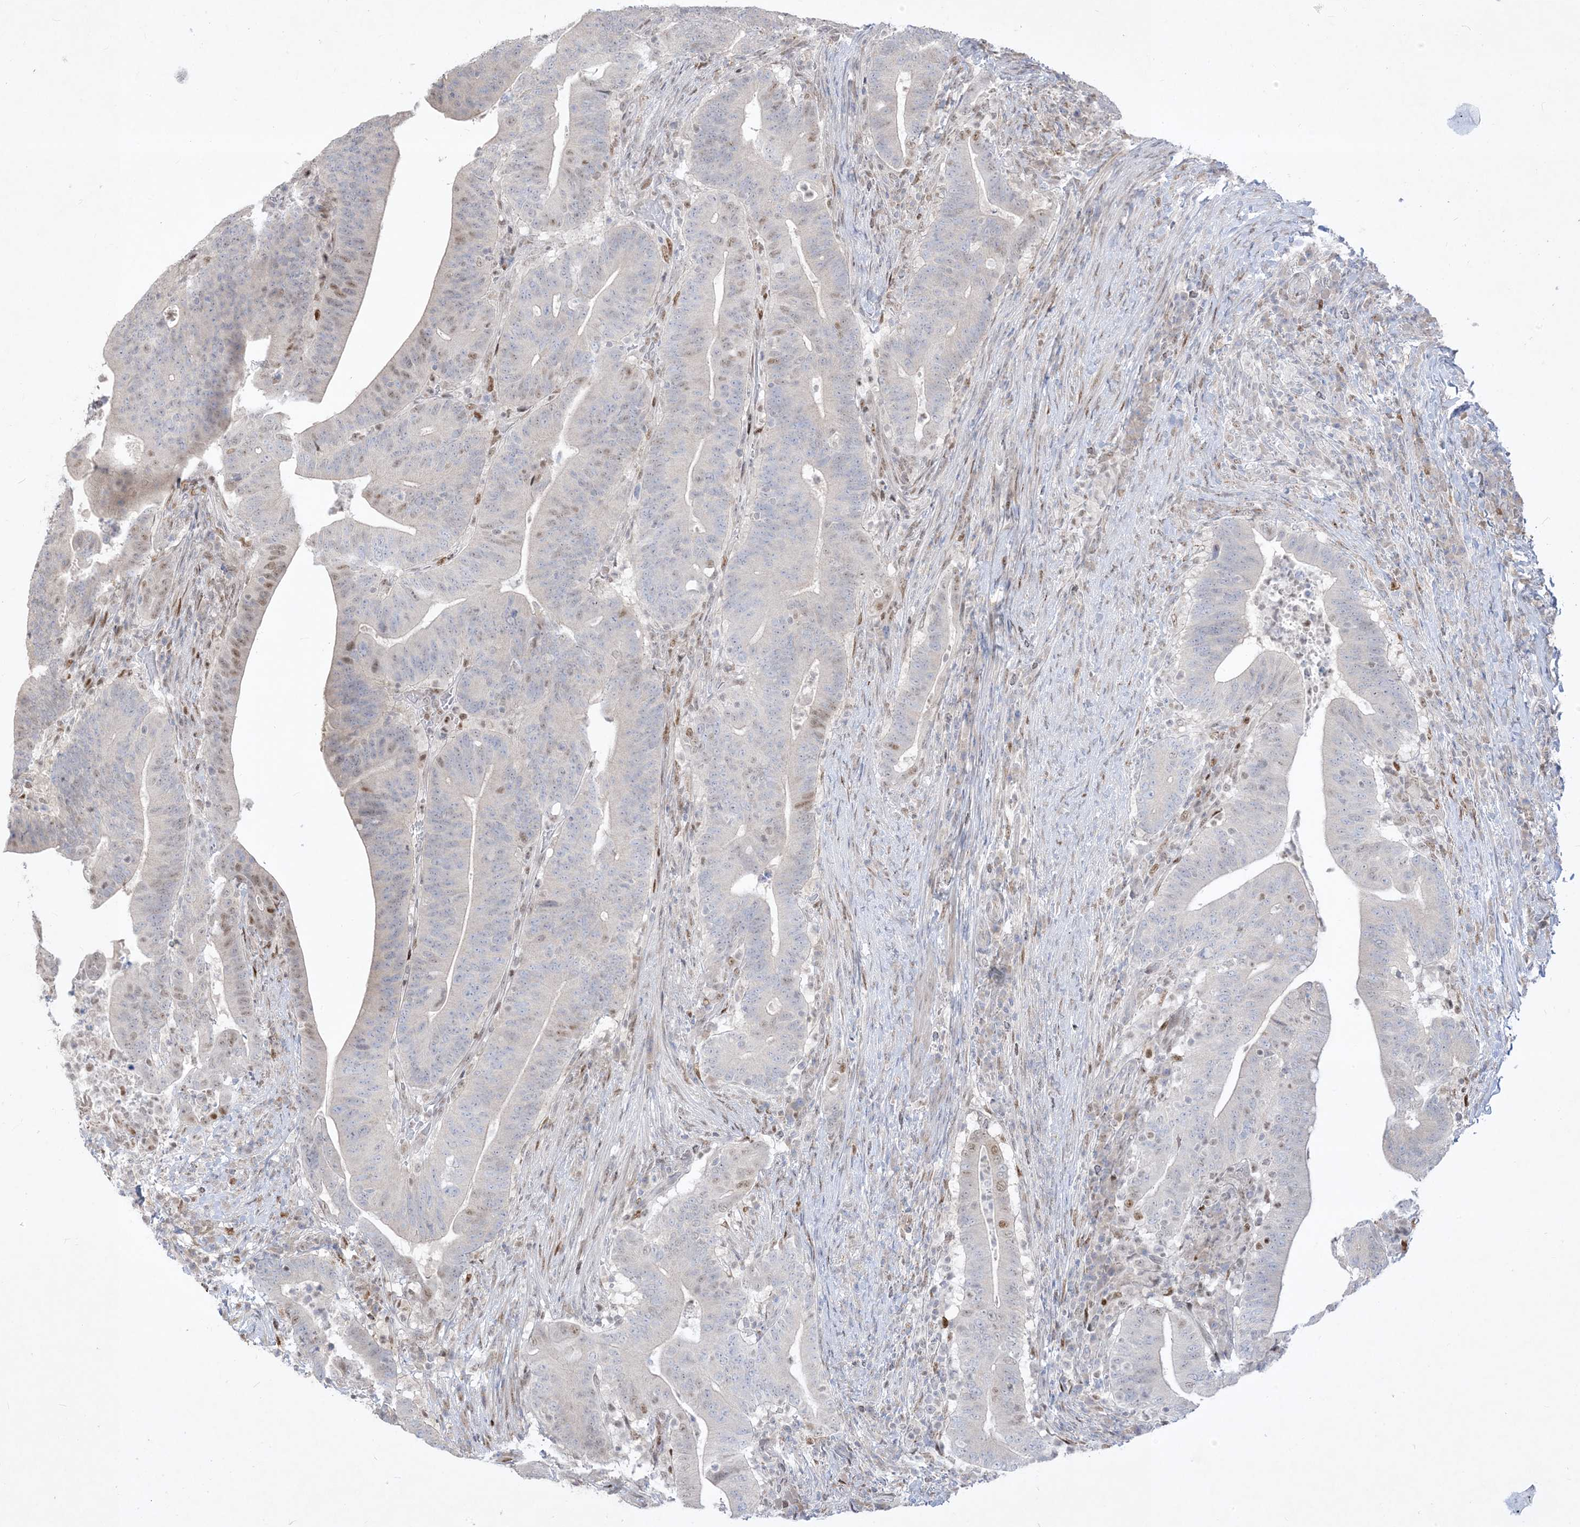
{"staining": {"intensity": "moderate", "quantity": "<25%", "location": "nuclear"}, "tissue": "colorectal cancer", "cell_type": "Tumor cells", "image_type": "cancer", "snomed": [{"axis": "morphology", "description": "Adenocarcinoma, NOS"}, {"axis": "topography", "description": "Colon"}], "caption": "Tumor cells show low levels of moderate nuclear staining in about <25% of cells in human colorectal adenocarcinoma.", "gene": "BHLHE40", "patient": {"sex": "female", "age": 66}}